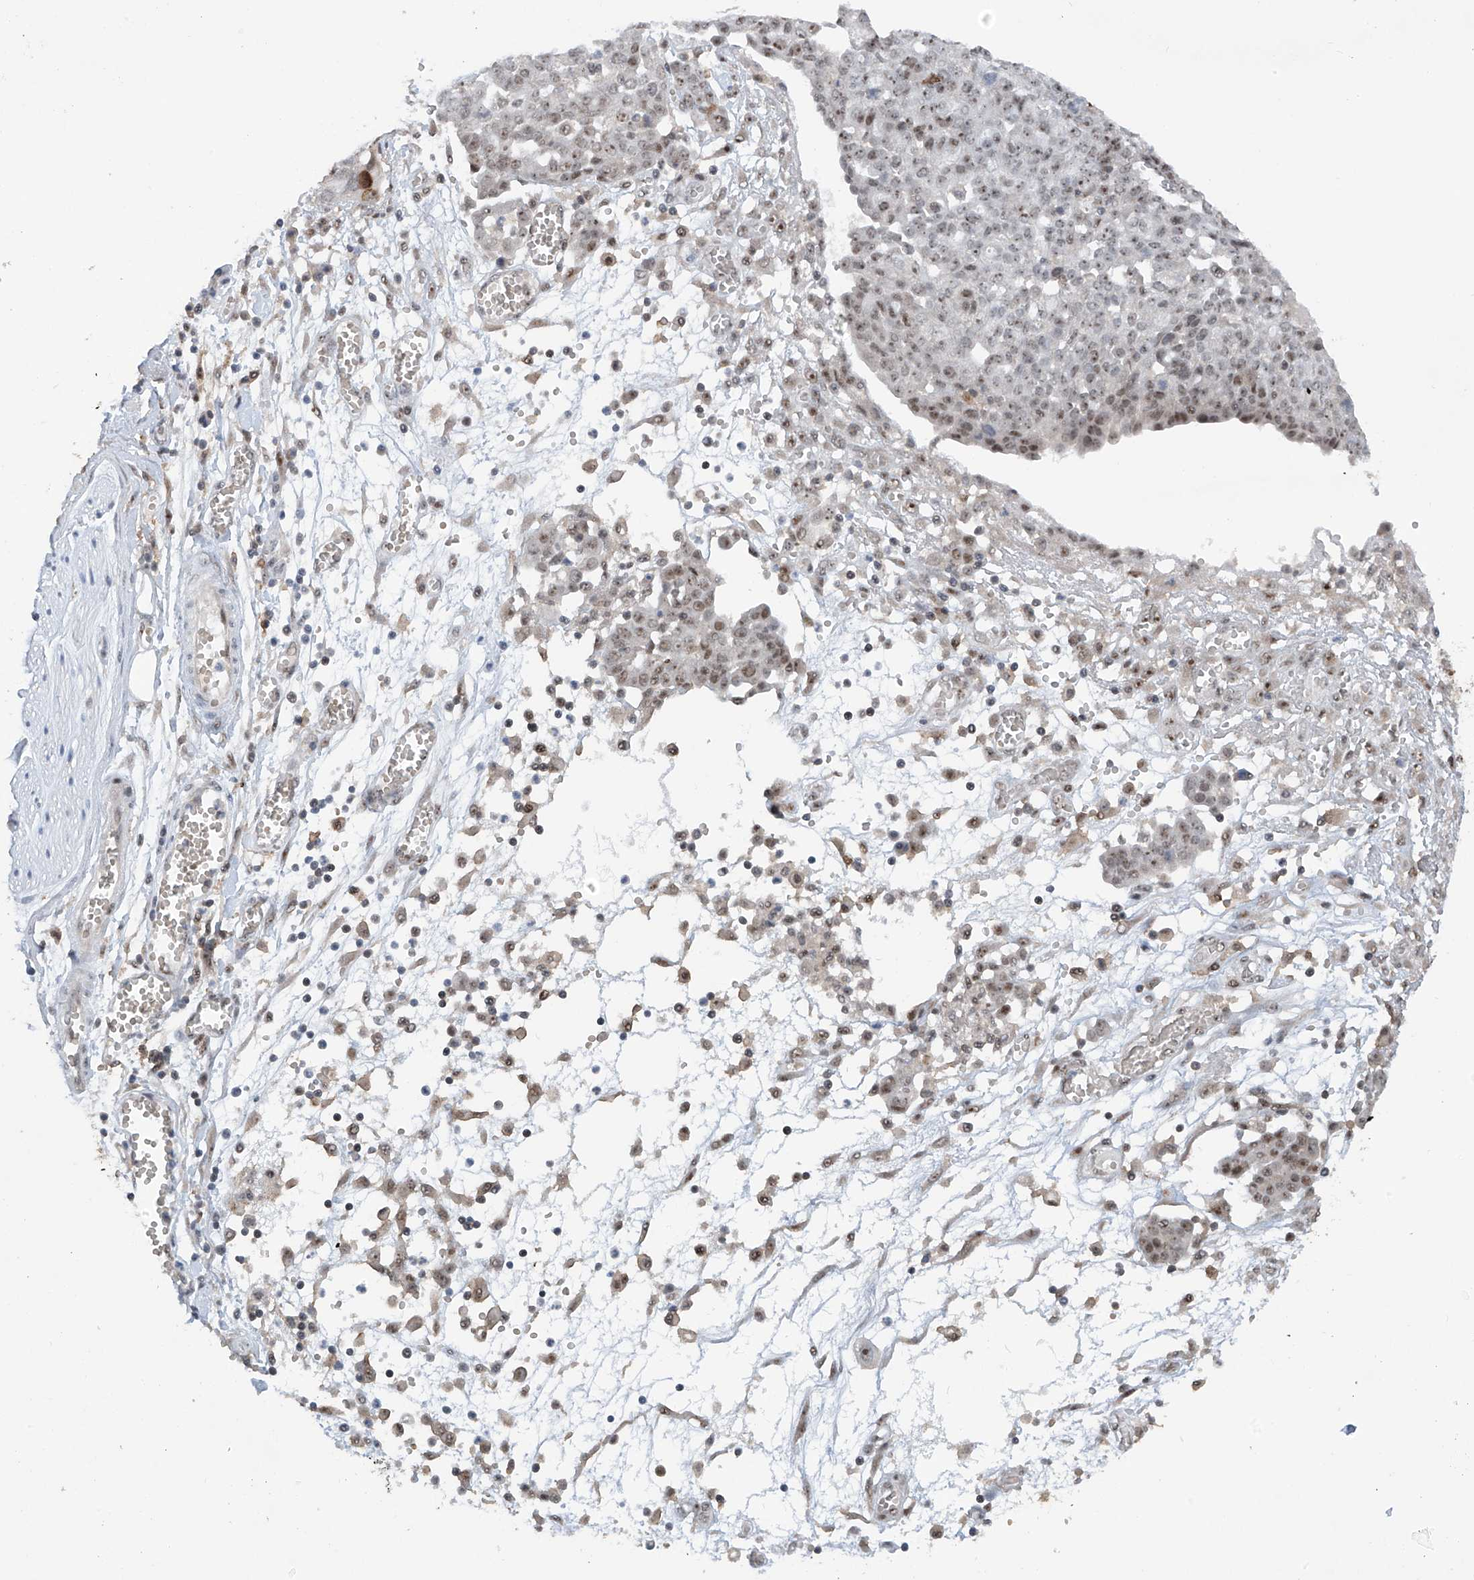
{"staining": {"intensity": "weak", "quantity": ">75%", "location": "nuclear"}, "tissue": "ovarian cancer", "cell_type": "Tumor cells", "image_type": "cancer", "snomed": [{"axis": "morphology", "description": "Cystadenocarcinoma, serous, NOS"}, {"axis": "topography", "description": "Soft tissue"}, {"axis": "topography", "description": "Ovary"}], "caption": "Immunohistochemistry (IHC) photomicrograph of neoplastic tissue: ovarian cancer stained using immunohistochemistry reveals low levels of weak protein expression localized specifically in the nuclear of tumor cells, appearing as a nuclear brown color.", "gene": "C1orf131", "patient": {"sex": "female", "age": 57}}